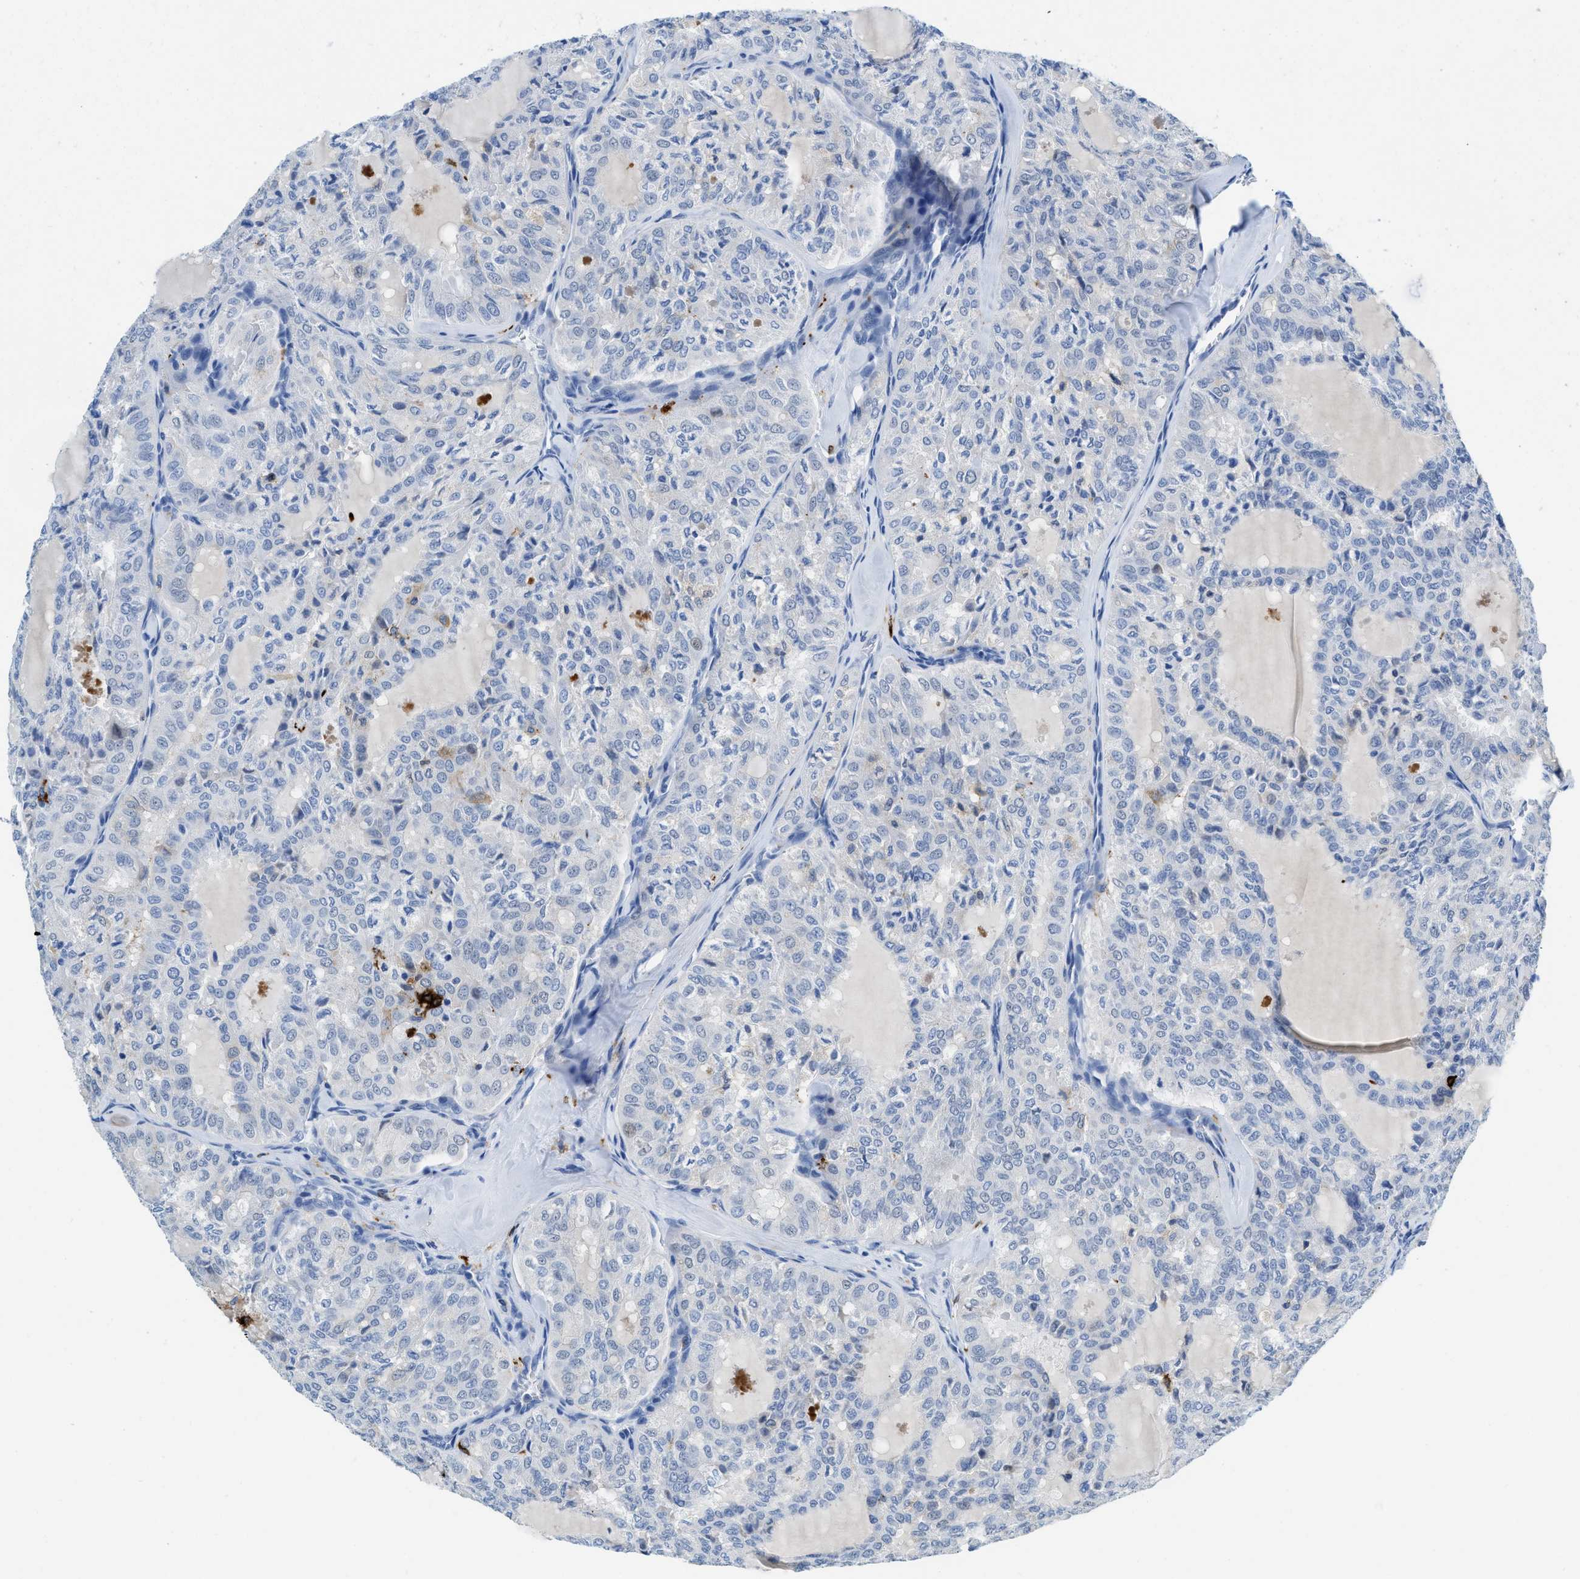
{"staining": {"intensity": "negative", "quantity": "none", "location": "none"}, "tissue": "thyroid cancer", "cell_type": "Tumor cells", "image_type": "cancer", "snomed": [{"axis": "morphology", "description": "Follicular adenoma carcinoma, NOS"}, {"axis": "topography", "description": "Thyroid gland"}], "caption": "Immunohistochemical staining of human follicular adenoma carcinoma (thyroid) demonstrates no significant staining in tumor cells.", "gene": "CD226", "patient": {"sex": "male", "age": 75}}